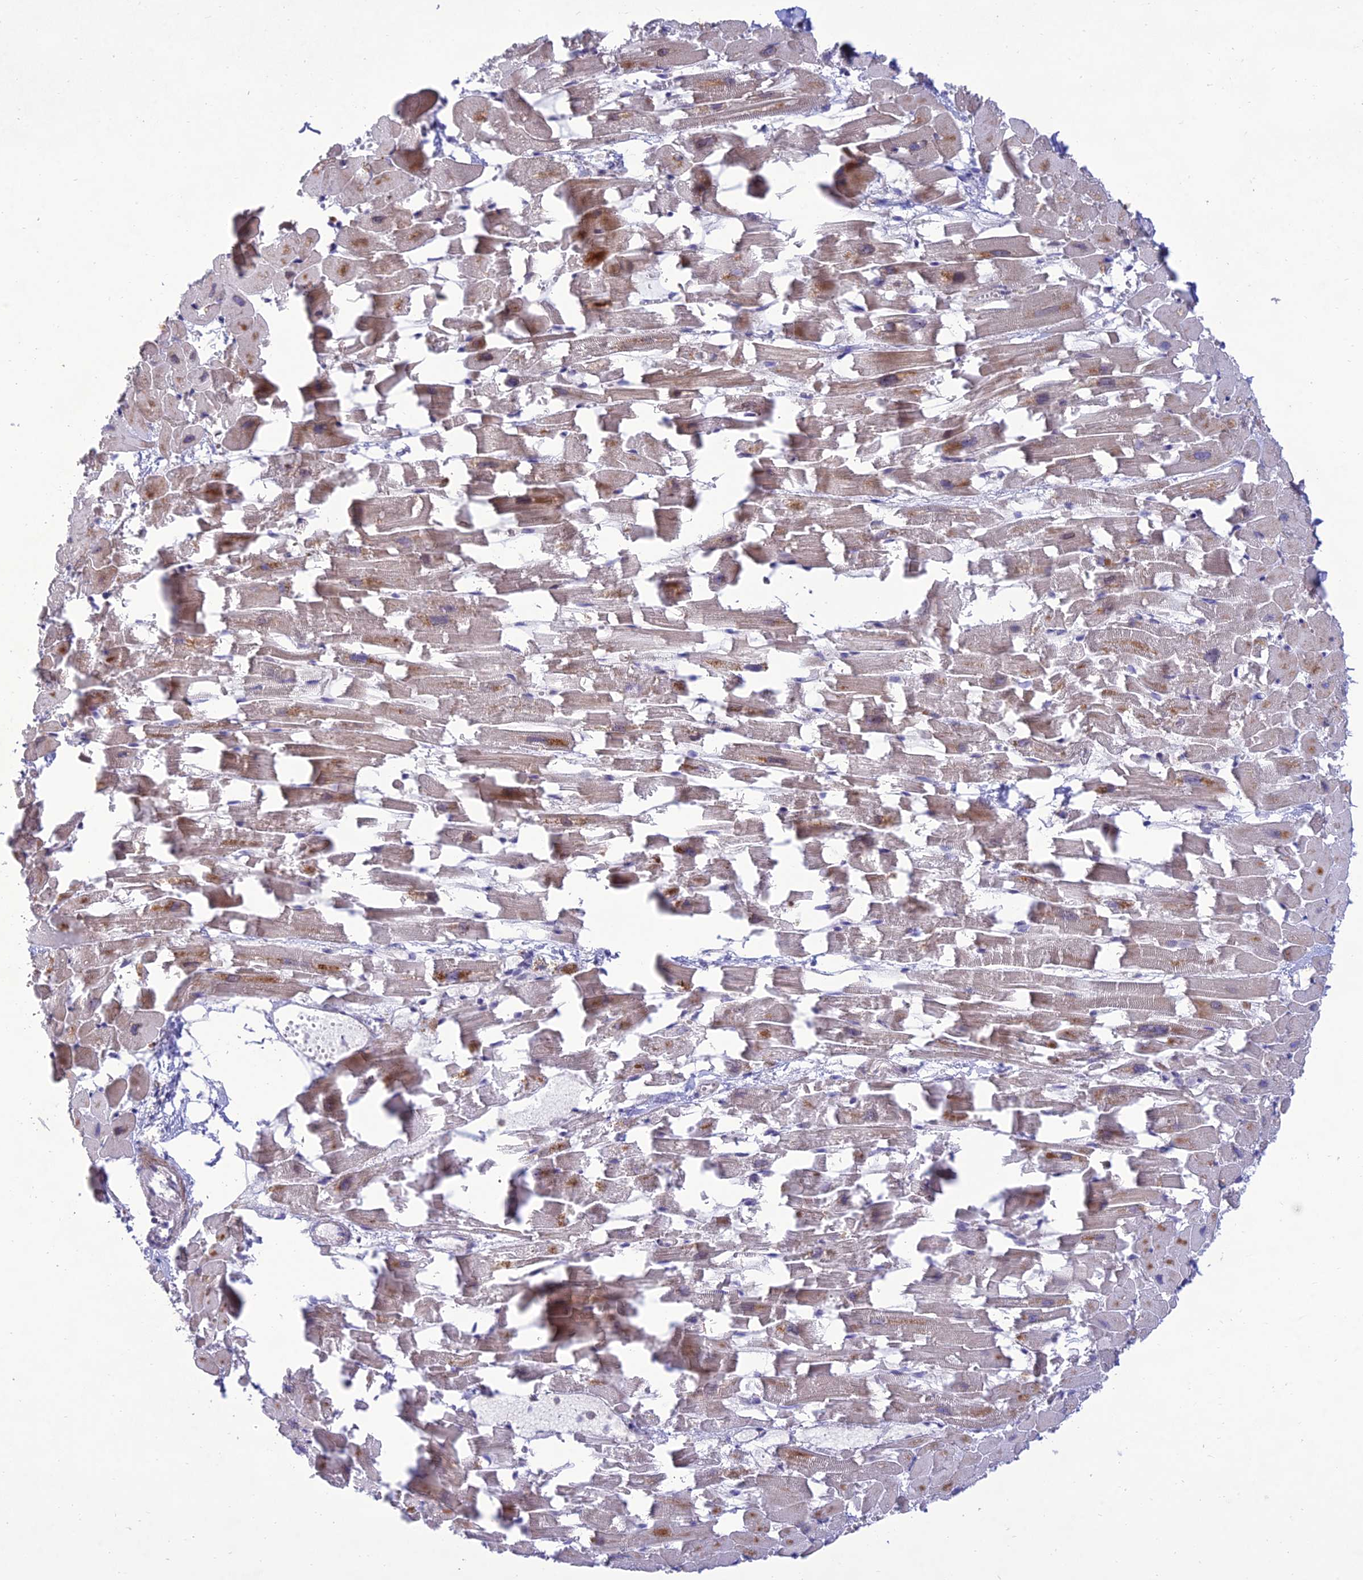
{"staining": {"intensity": "moderate", "quantity": "<25%", "location": "cytoplasmic/membranous"}, "tissue": "heart muscle", "cell_type": "Cardiomyocytes", "image_type": "normal", "snomed": [{"axis": "morphology", "description": "Normal tissue, NOS"}, {"axis": "topography", "description": "Heart"}], "caption": "DAB (3,3'-diaminobenzidine) immunohistochemical staining of benign human heart muscle shows moderate cytoplasmic/membranous protein staining in about <25% of cardiomyocytes.", "gene": "FAM76A", "patient": {"sex": "female", "age": 64}}